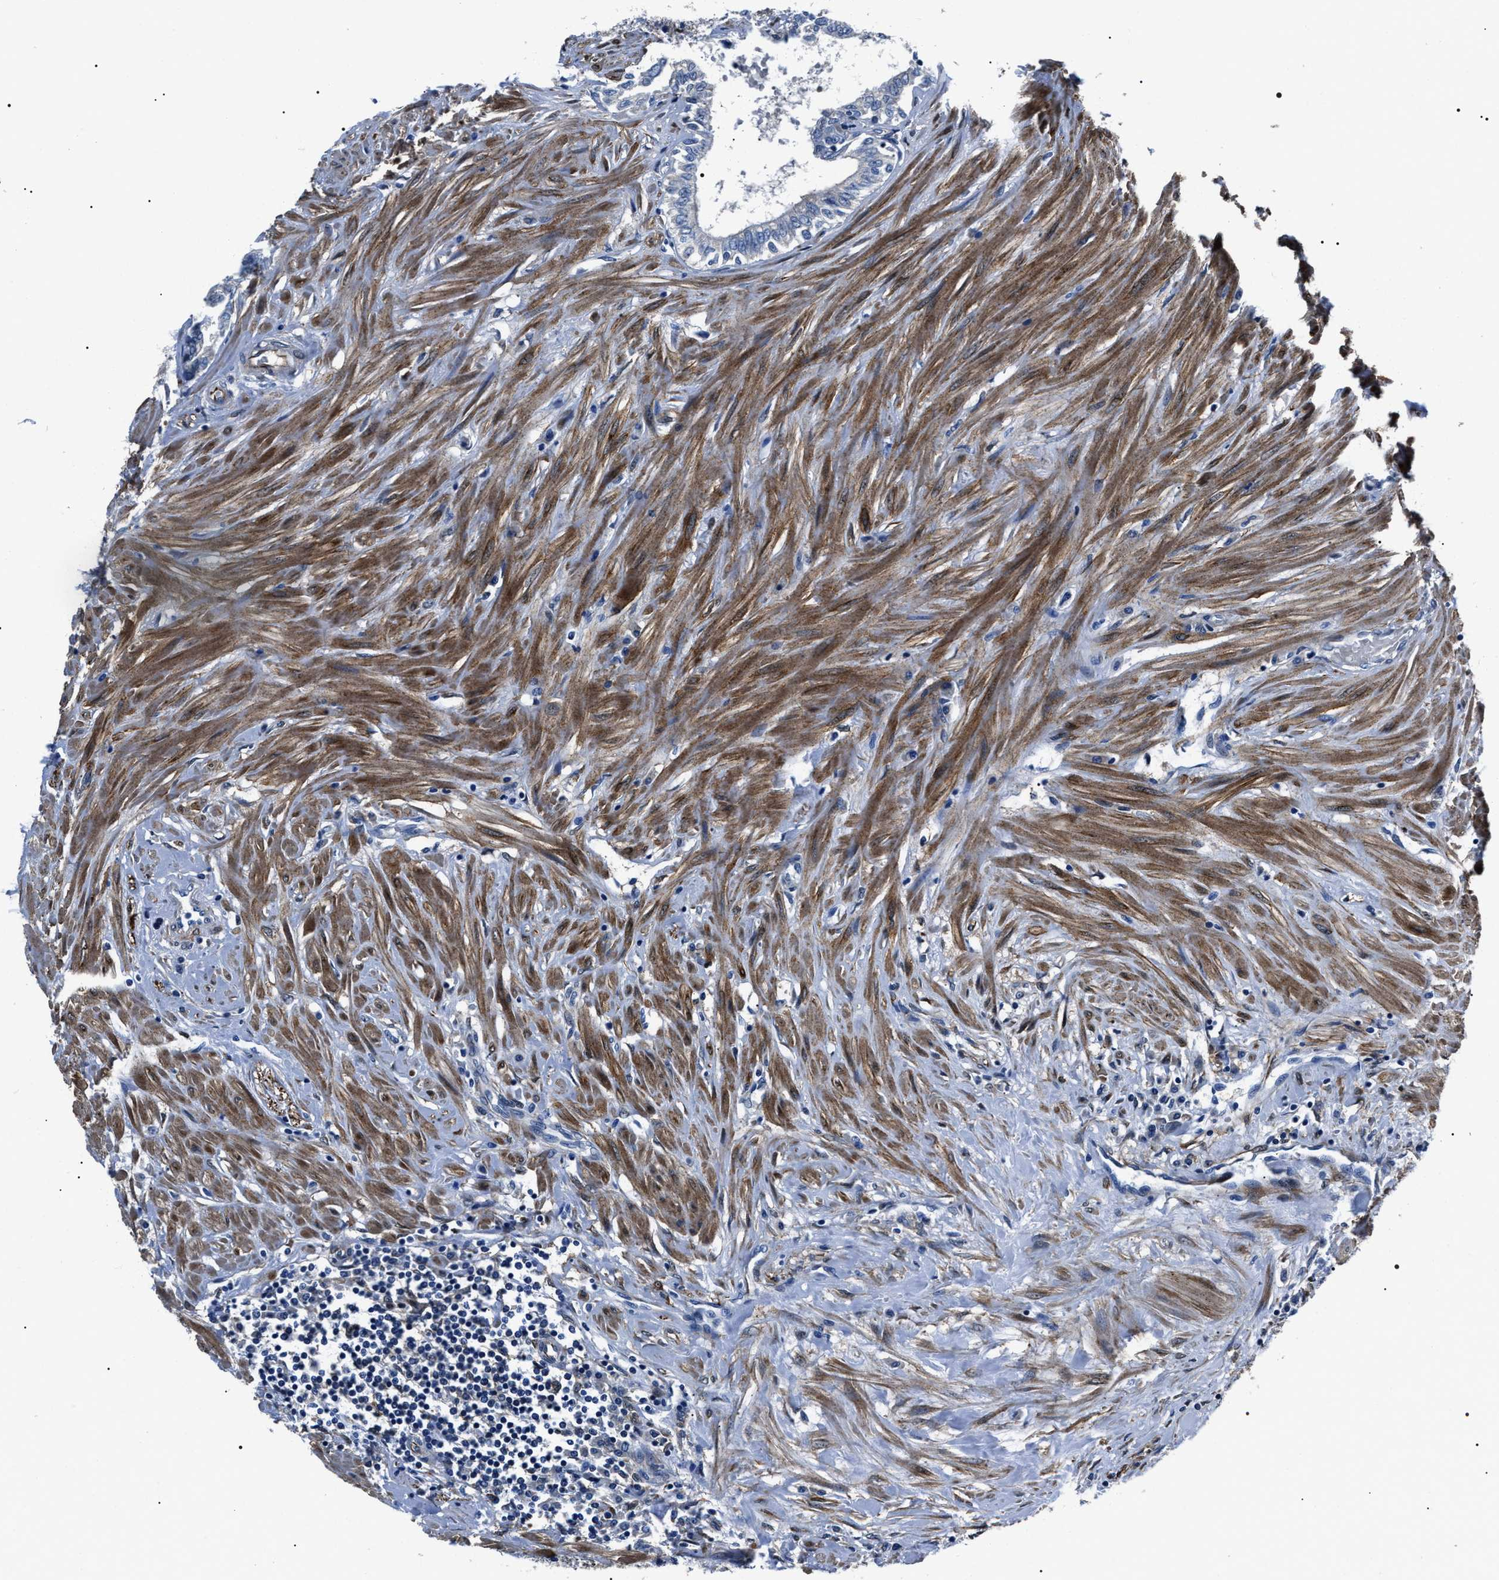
{"staining": {"intensity": "negative", "quantity": "none", "location": "none"}, "tissue": "seminal vesicle", "cell_type": "Glandular cells", "image_type": "normal", "snomed": [{"axis": "morphology", "description": "Normal tissue, NOS"}, {"axis": "morphology", "description": "Adenocarcinoma, High grade"}, {"axis": "topography", "description": "Prostate"}, {"axis": "topography", "description": "Seminal veicle"}], "caption": "The IHC image has no significant expression in glandular cells of seminal vesicle. (Brightfield microscopy of DAB immunohistochemistry (IHC) at high magnification).", "gene": "BAG2", "patient": {"sex": "male", "age": 55}}